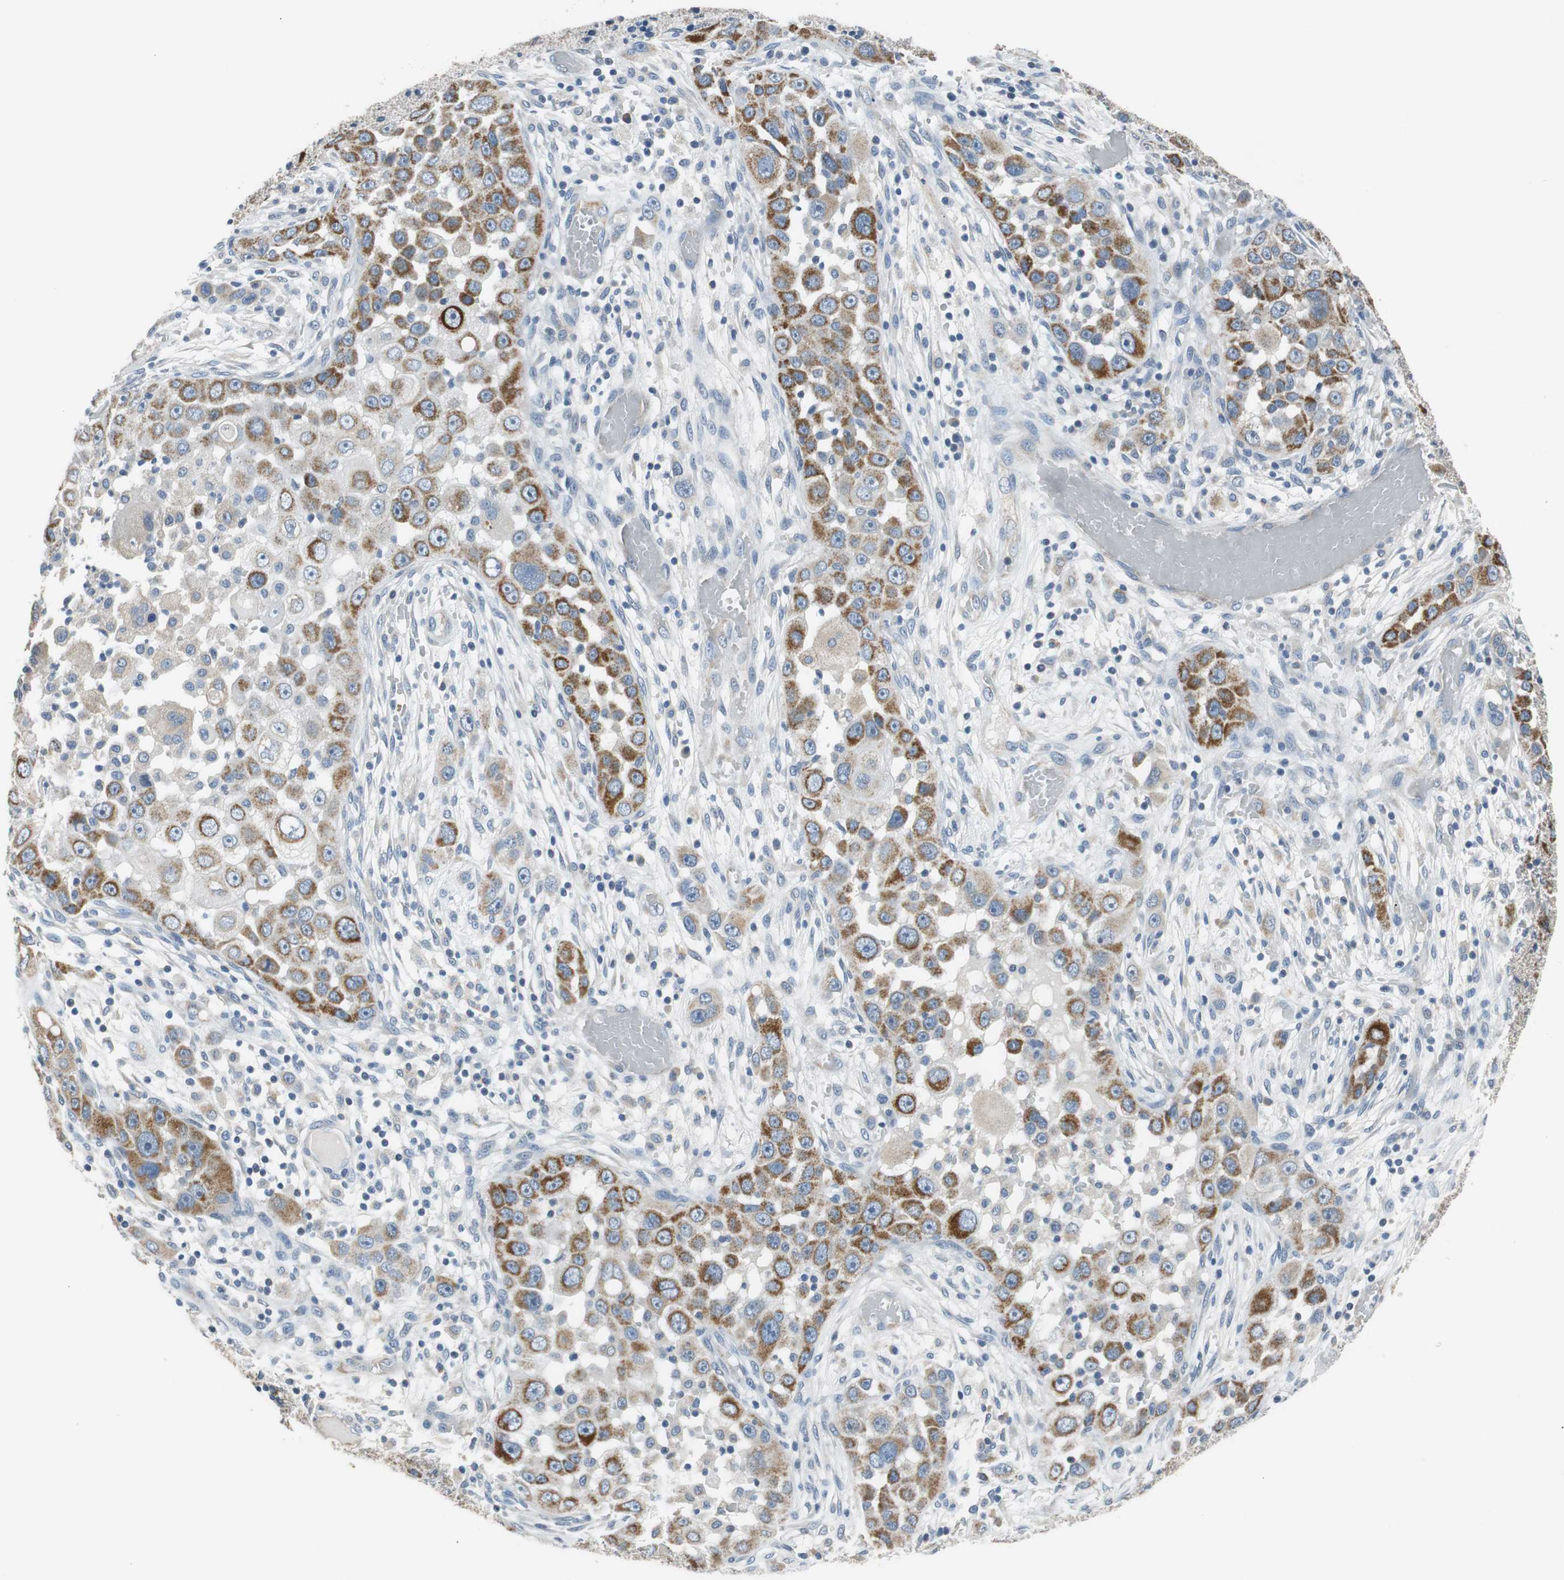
{"staining": {"intensity": "strong", "quantity": ">75%", "location": "cytoplasmic/membranous"}, "tissue": "head and neck cancer", "cell_type": "Tumor cells", "image_type": "cancer", "snomed": [{"axis": "morphology", "description": "Carcinoma, NOS"}, {"axis": "topography", "description": "Head-Neck"}], "caption": "Immunohistochemical staining of head and neck cancer reveals strong cytoplasmic/membranous protein positivity in about >75% of tumor cells.", "gene": "ALDH4A1", "patient": {"sex": "male", "age": 87}}